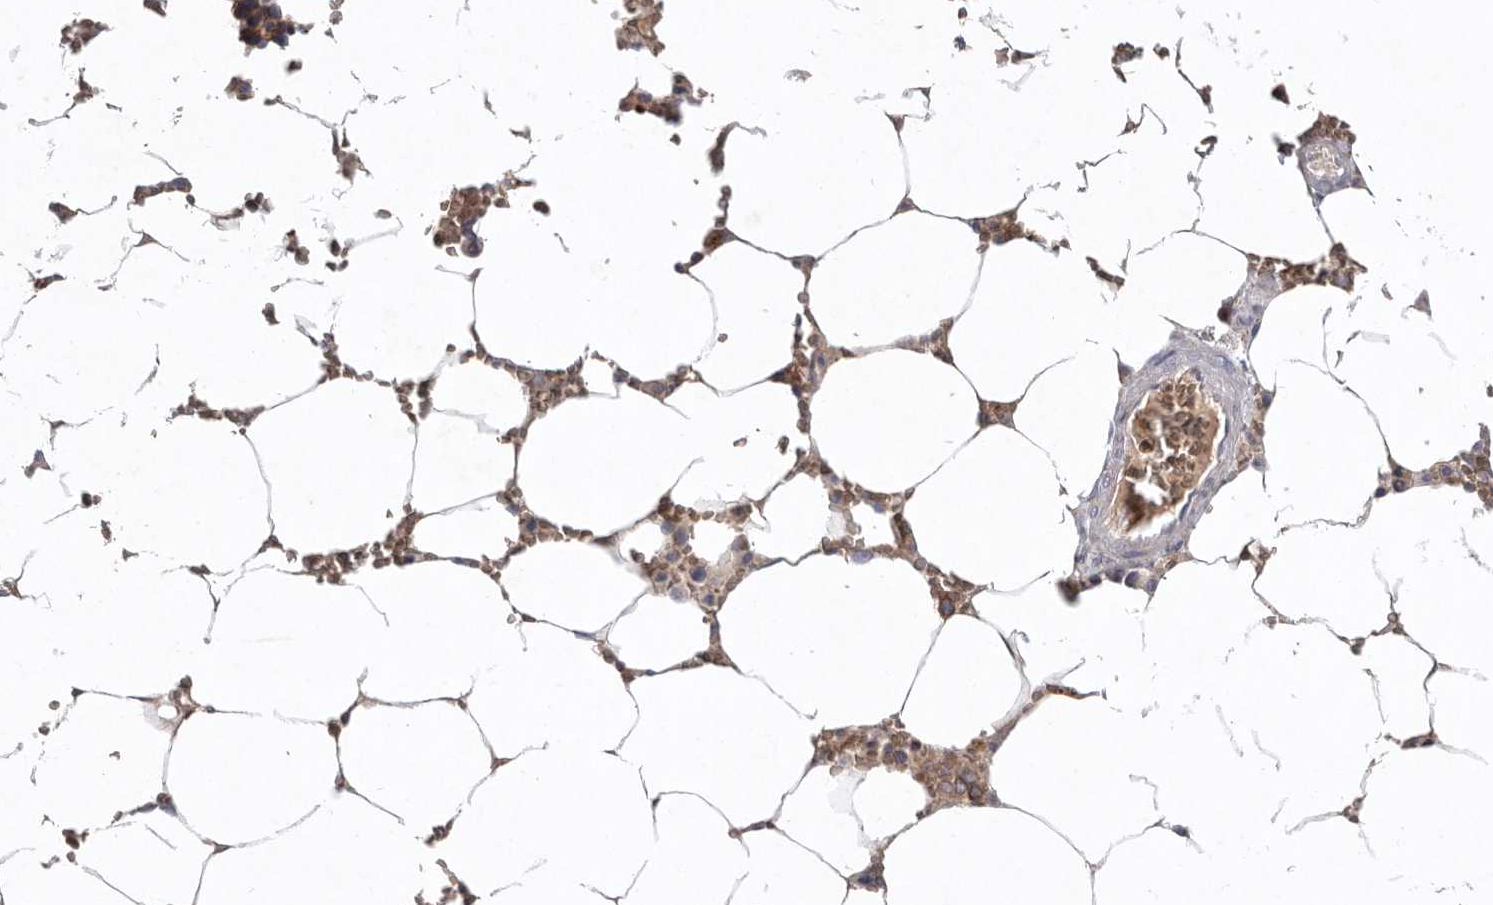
{"staining": {"intensity": "strong", "quantity": "25%-75%", "location": "cytoplasmic/membranous"}, "tissue": "bone marrow", "cell_type": "Hematopoietic cells", "image_type": "normal", "snomed": [{"axis": "morphology", "description": "Normal tissue, NOS"}, {"axis": "topography", "description": "Bone marrow"}], "caption": "IHC of unremarkable bone marrow reveals high levels of strong cytoplasmic/membranous positivity in about 25%-75% of hematopoietic cells. Immunohistochemistry stains the protein in brown and the nuclei are stained blue.", "gene": "TNFSF14", "patient": {"sex": "male", "age": 70}}